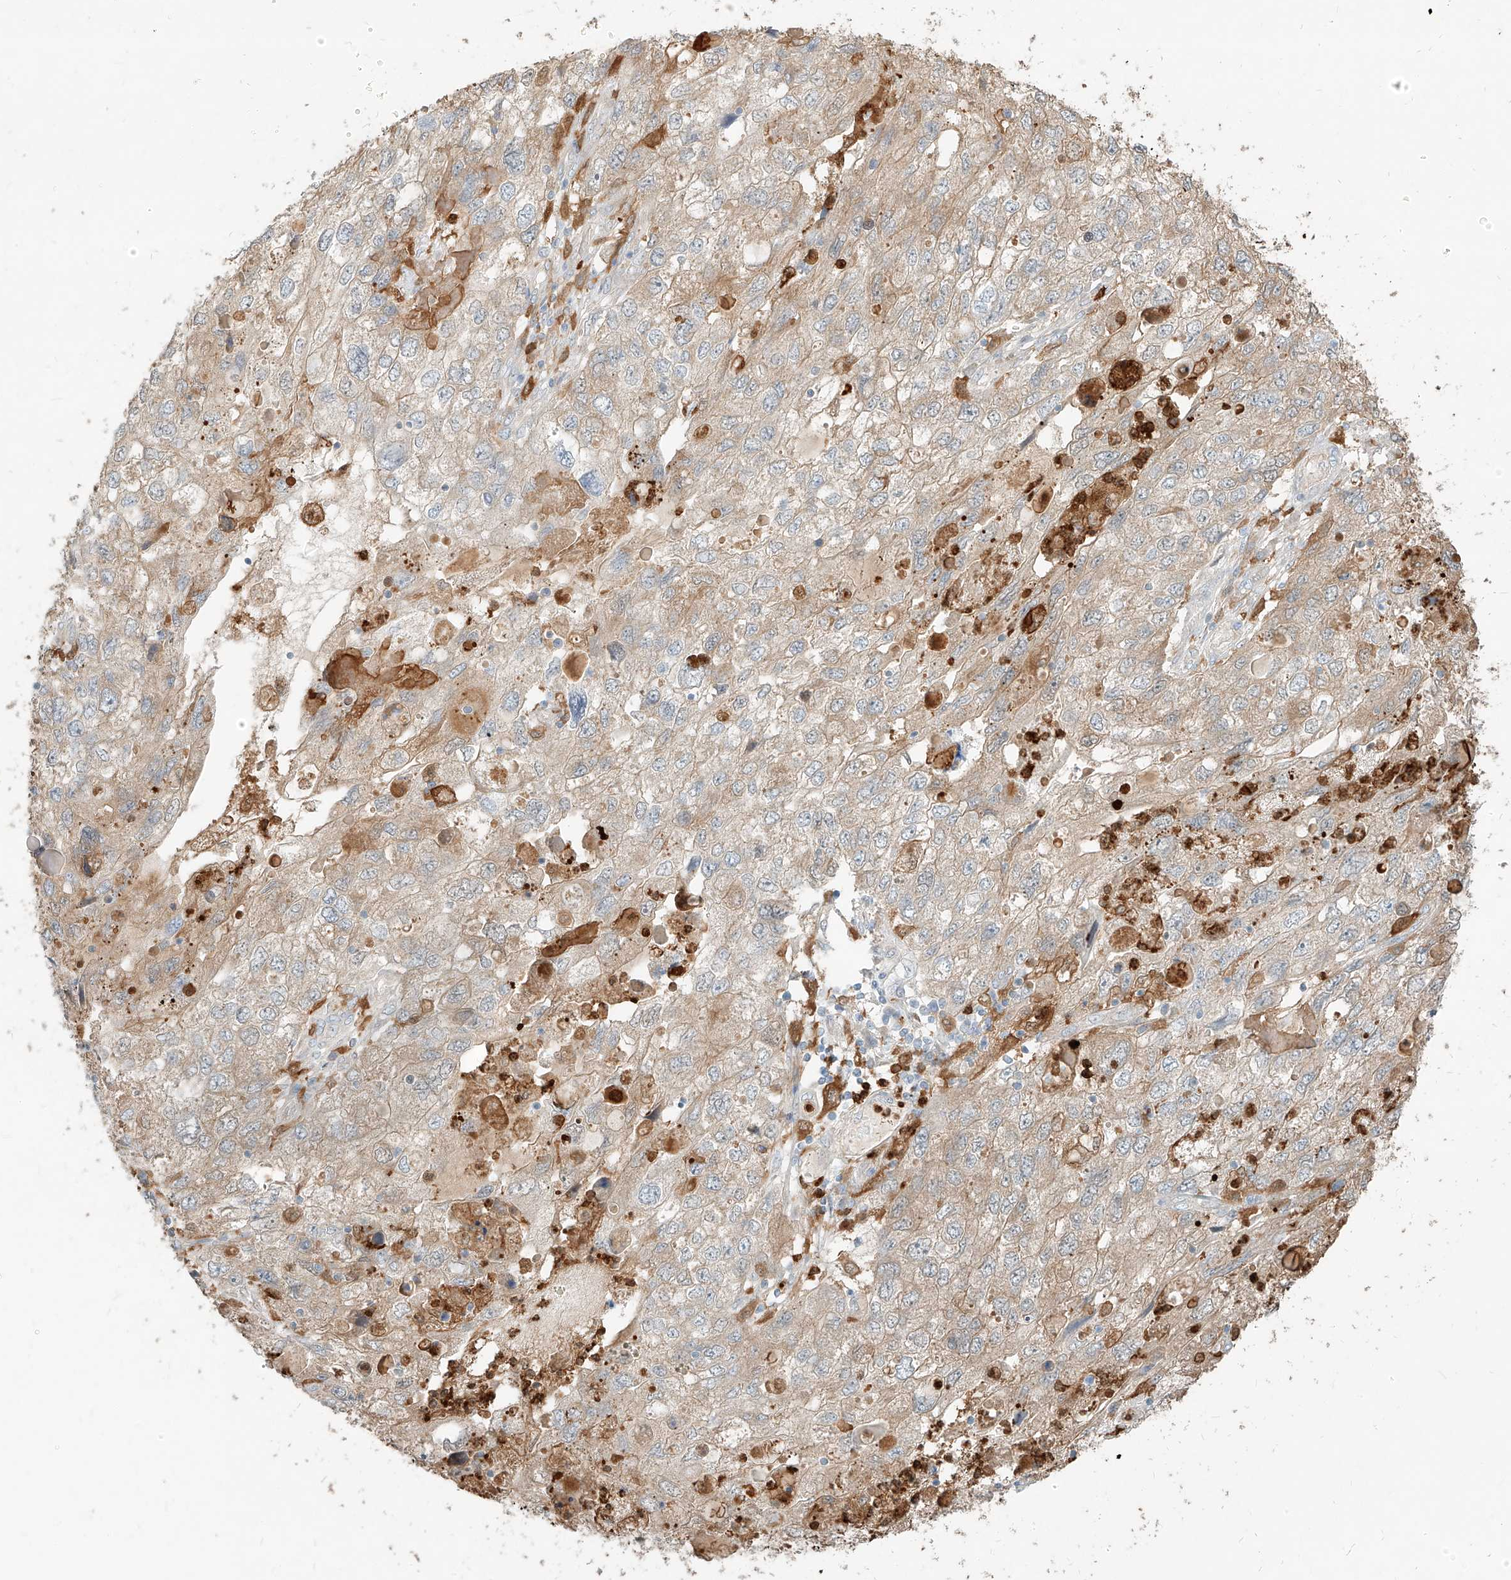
{"staining": {"intensity": "moderate", "quantity": "25%-75%", "location": "cytoplasmic/membranous"}, "tissue": "endometrial cancer", "cell_type": "Tumor cells", "image_type": "cancer", "snomed": [{"axis": "morphology", "description": "Adenocarcinoma, NOS"}, {"axis": "topography", "description": "Endometrium"}], "caption": "Endometrial cancer stained for a protein demonstrates moderate cytoplasmic/membranous positivity in tumor cells. (Brightfield microscopy of DAB IHC at high magnification).", "gene": "PGD", "patient": {"sex": "female", "age": 49}}